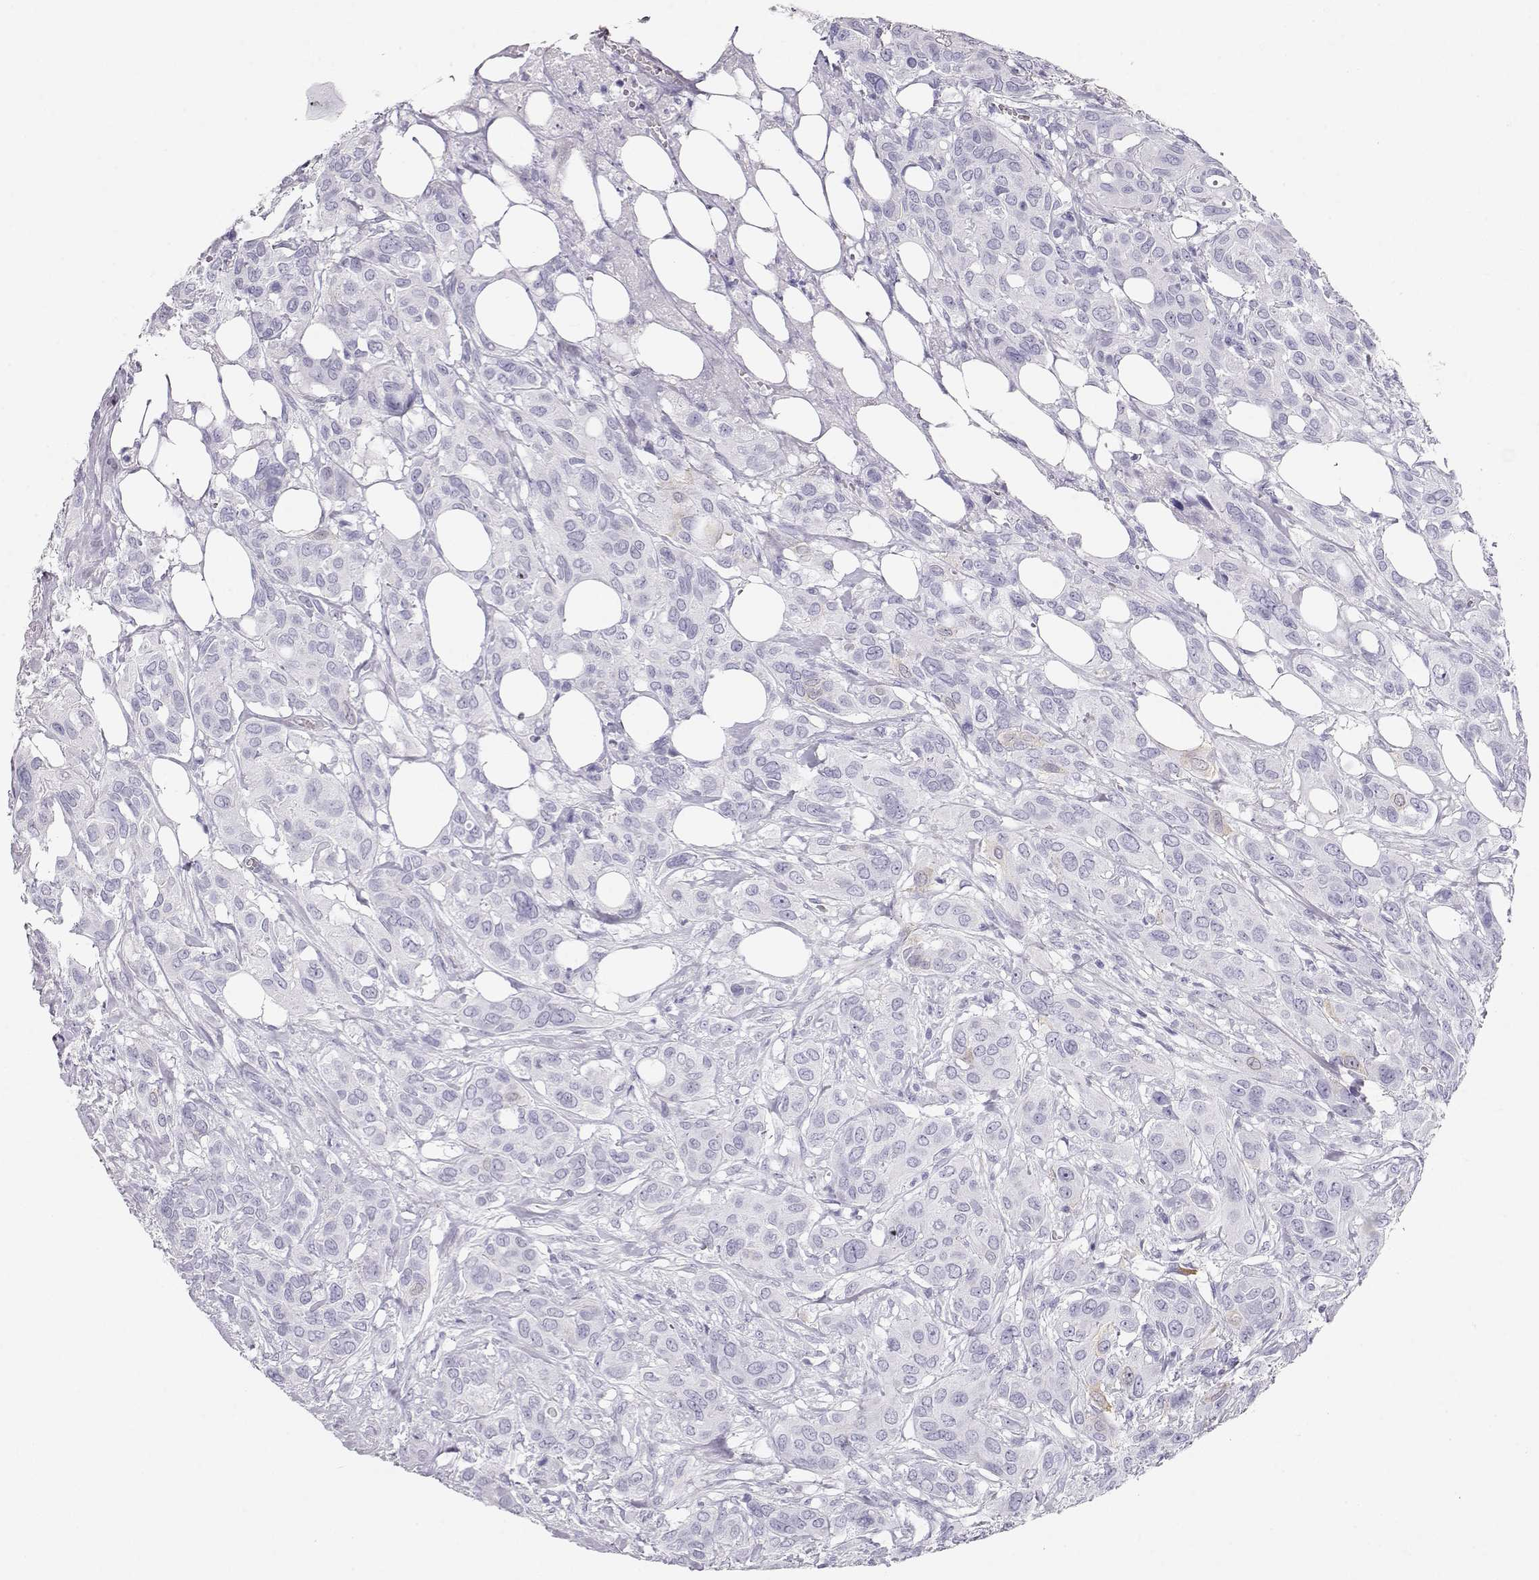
{"staining": {"intensity": "weak", "quantity": "25%-75%", "location": "cytoplasmic/membranous"}, "tissue": "urothelial cancer", "cell_type": "Tumor cells", "image_type": "cancer", "snomed": [{"axis": "morphology", "description": "Urothelial carcinoma, NOS"}, {"axis": "morphology", "description": "Urothelial carcinoma, High grade"}, {"axis": "topography", "description": "Urinary bladder"}], "caption": "This is an image of immunohistochemistry staining of urothelial cancer, which shows weak staining in the cytoplasmic/membranous of tumor cells.", "gene": "MAGEC1", "patient": {"sex": "male", "age": 63}}